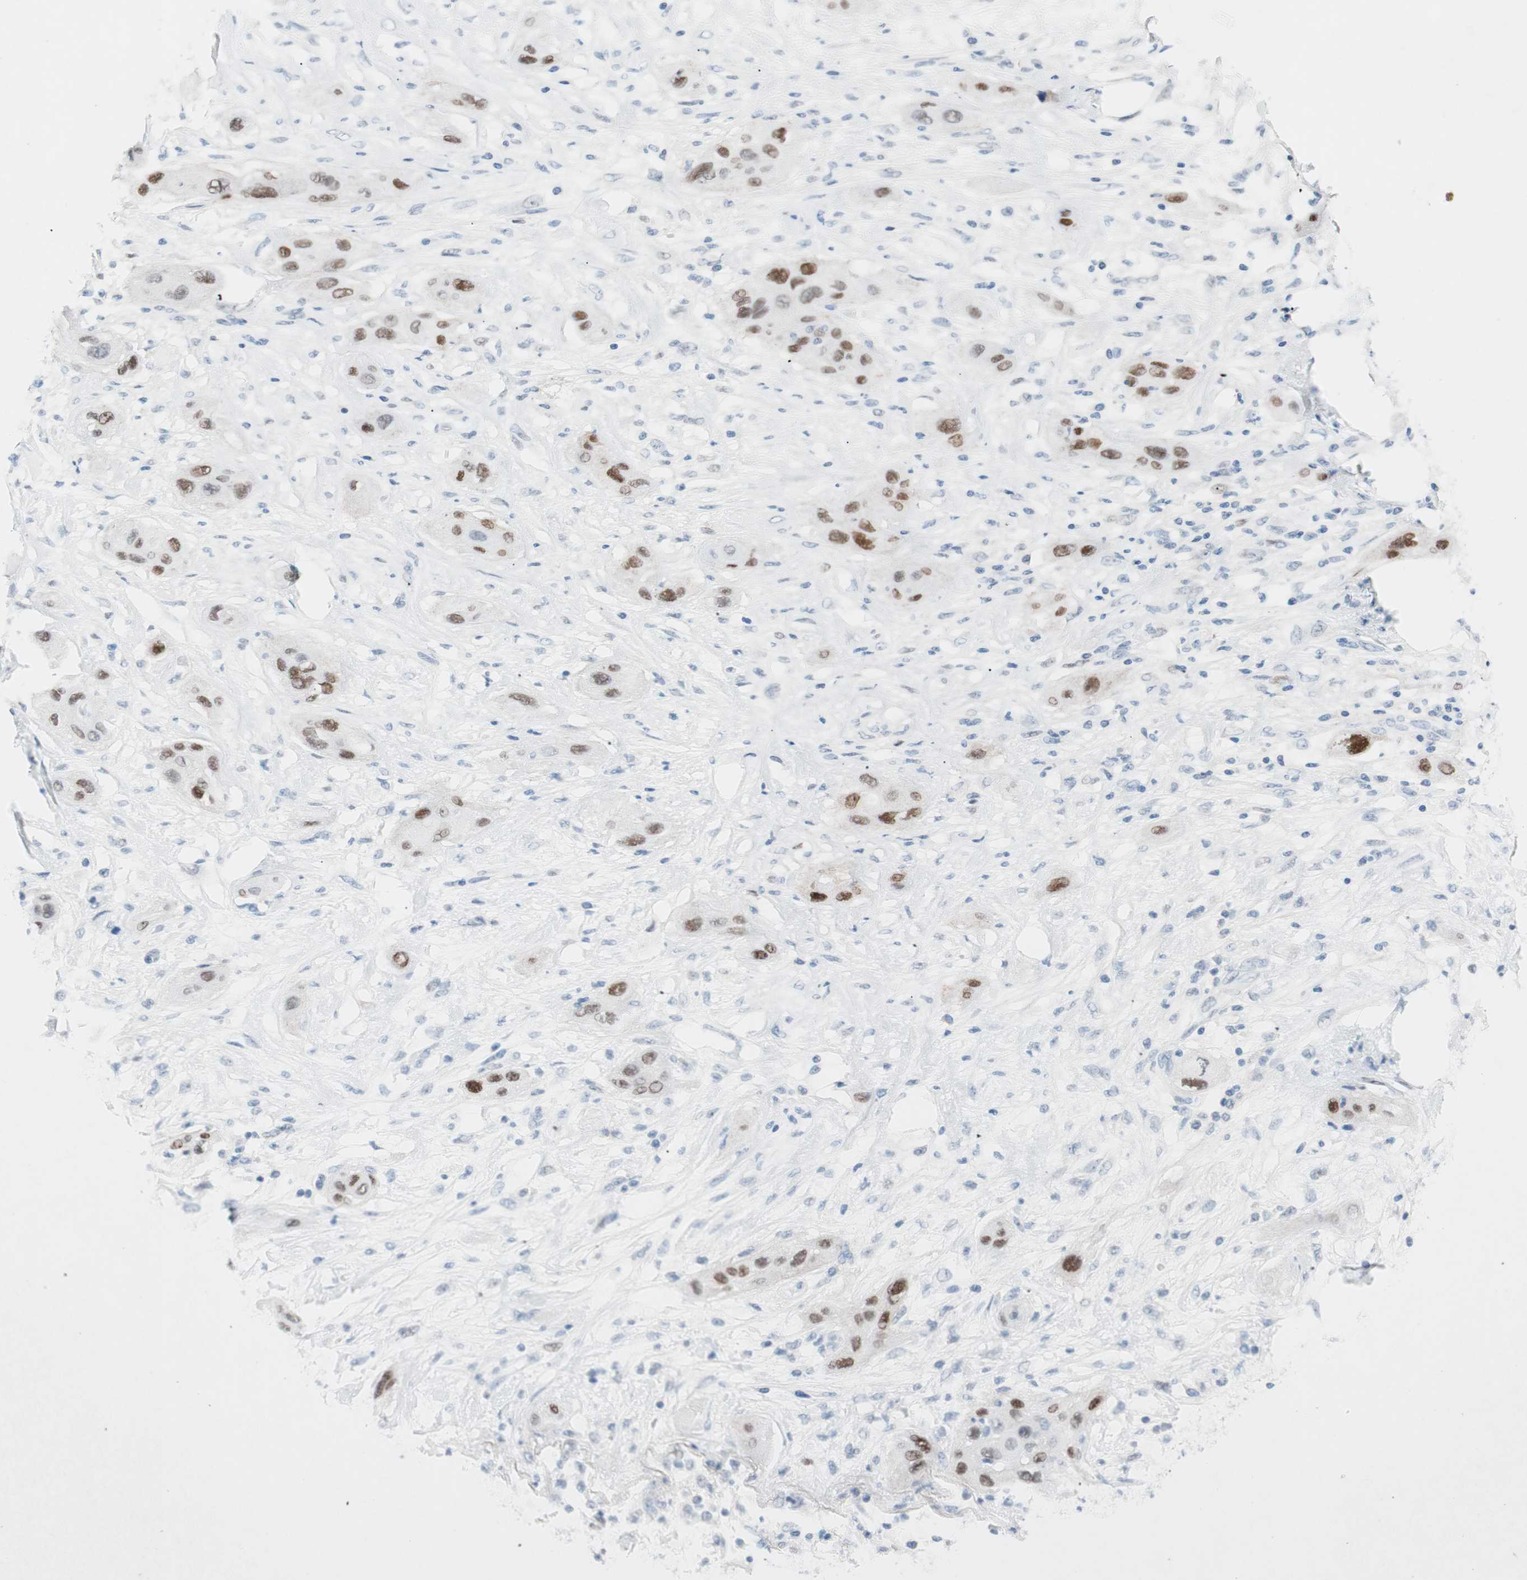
{"staining": {"intensity": "strong", "quantity": "<25%", "location": "nuclear"}, "tissue": "lung cancer", "cell_type": "Tumor cells", "image_type": "cancer", "snomed": [{"axis": "morphology", "description": "Squamous cell carcinoma, NOS"}, {"axis": "topography", "description": "Lung"}], "caption": "This image demonstrates squamous cell carcinoma (lung) stained with IHC to label a protein in brown. The nuclear of tumor cells show strong positivity for the protein. Nuclei are counter-stained blue.", "gene": "FOSL1", "patient": {"sex": "female", "age": 47}}